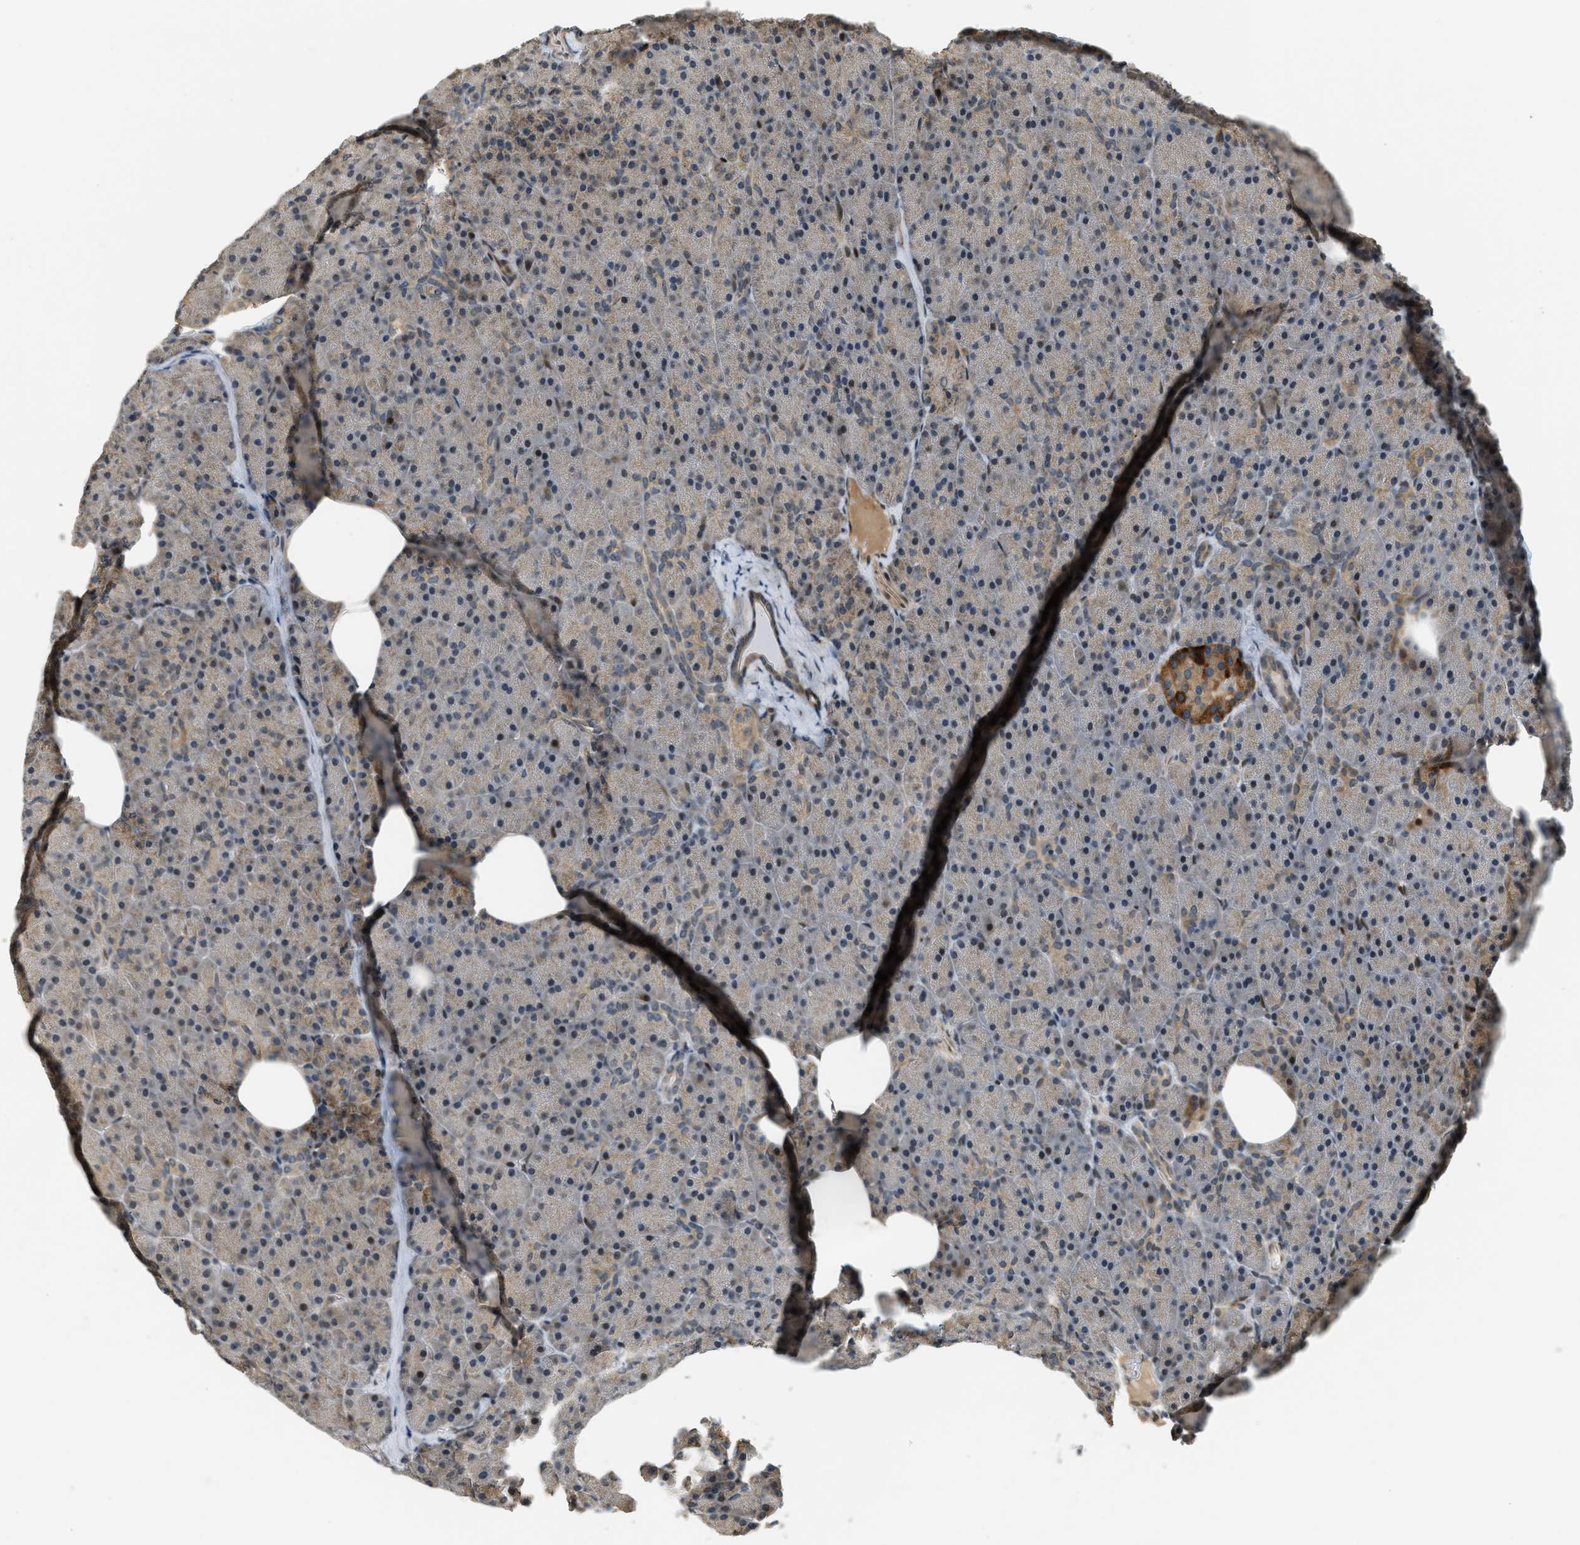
{"staining": {"intensity": "moderate", "quantity": "25%-75%", "location": "cytoplasmic/membranous,nuclear"}, "tissue": "pancreas", "cell_type": "Exocrine glandular cells", "image_type": "normal", "snomed": [{"axis": "morphology", "description": "Normal tissue, NOS"}, {"axis": "topography", "description": "Pancreas"}], "caption": "Moderate cytoplasmic/membranous,nuclear expression for a protein is present in about 25%-75% of exocrine glandular cells of benign pancreas using immunohistochemistry (IHC).", "gene": "TRAPPC14", "patient": {"sex": "female", "age": 35}}